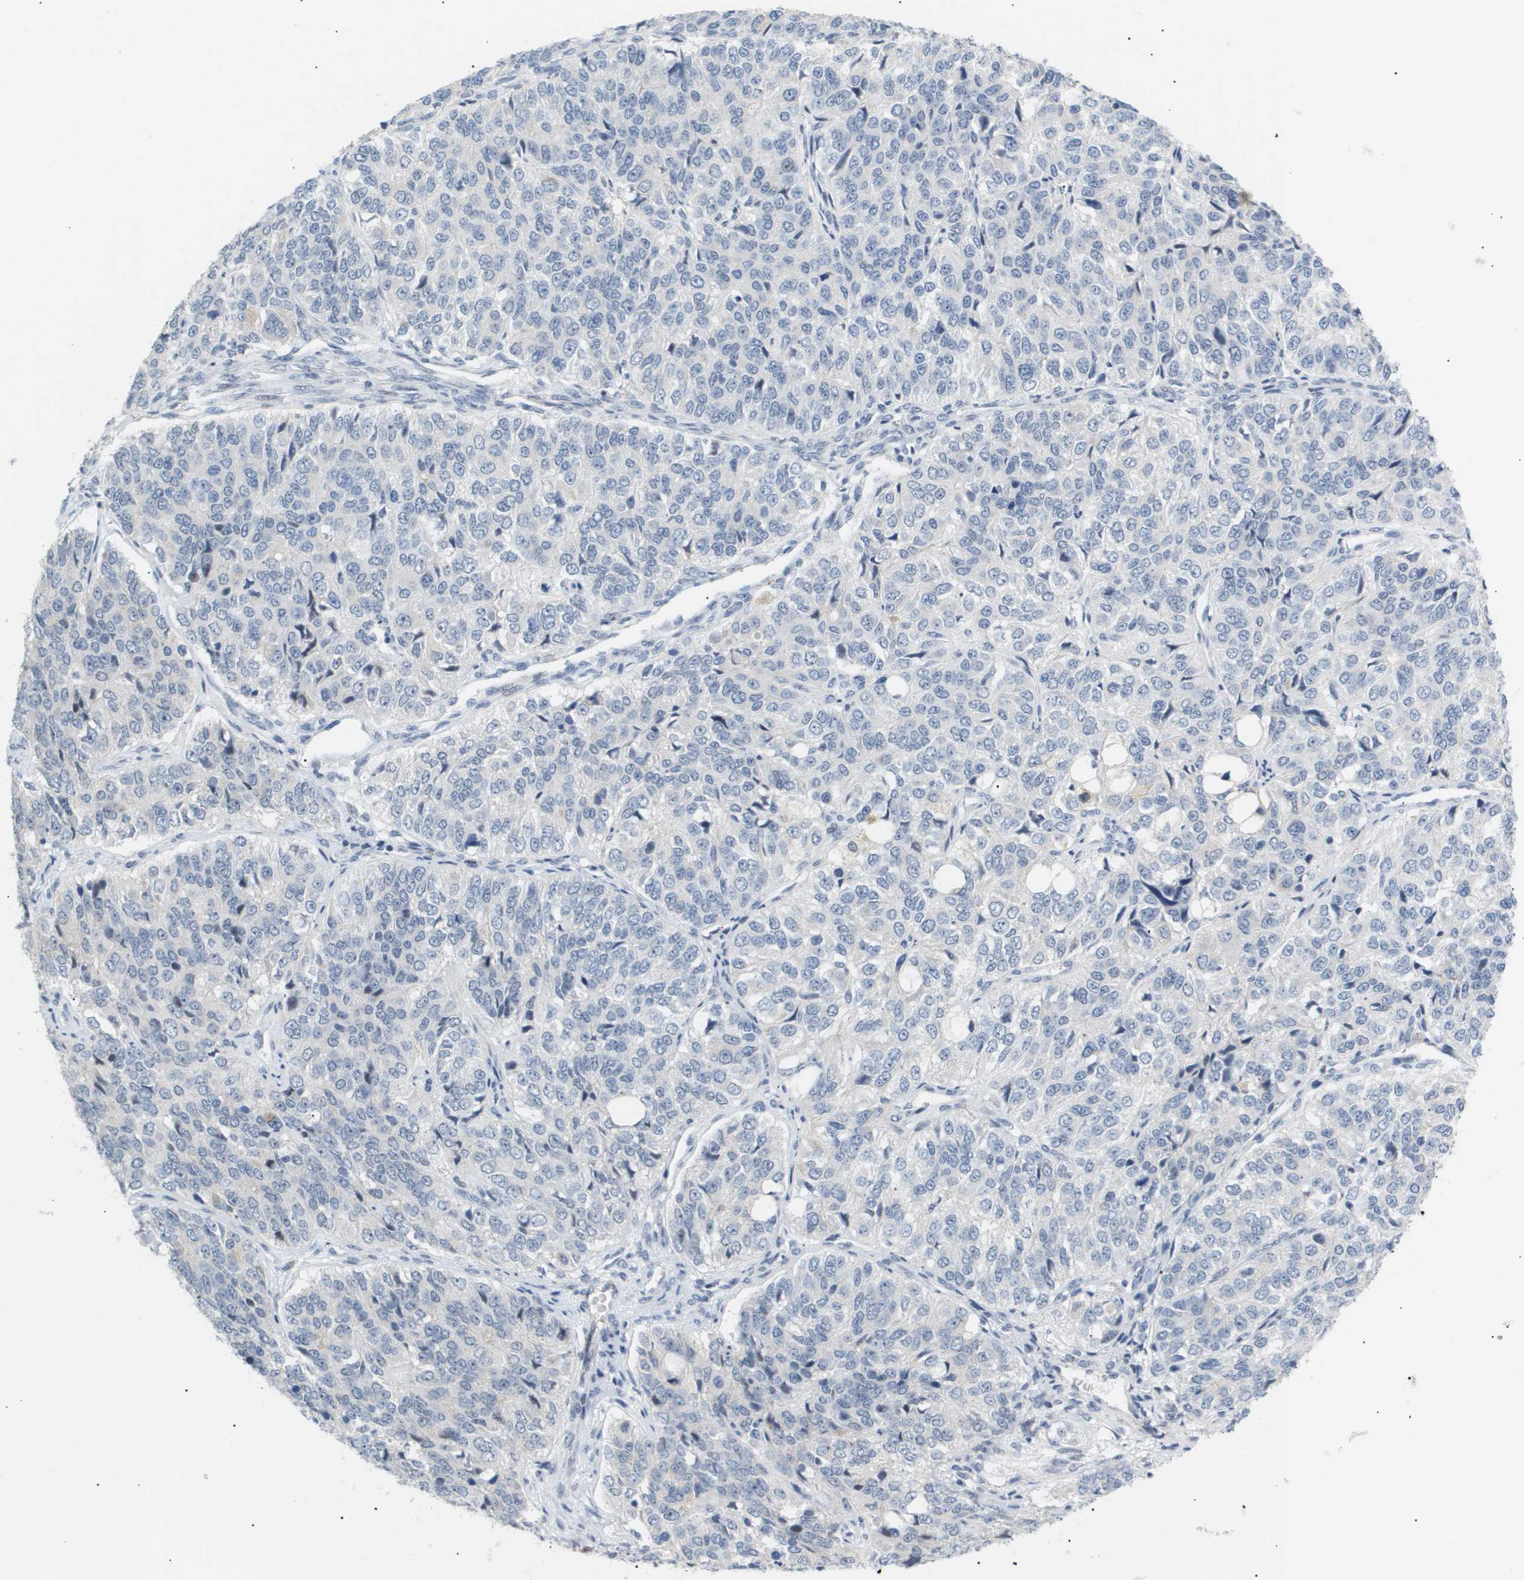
{"staining": {"intensity": "negative", "quantity": "none", "location": "none"}, "tissue": "ovarian cancer", "cell_type": "Tumor cells", "image_type": "cancer", "snomed": [{"axis": "morphology", "description": "Carcinoma, endometroid"}, {"axis": "topography", "description": "Ovary"}], "caption": "A photomicrograph of human endometroid carcinoma (ovarian) is negative for staining in tumor cells. The staining is performed using DAB brown chromogen with nuclei counter-stained in using hematoxylin.", "gene": "PPARD", "patient": {"sex": "female", "age": 51}}